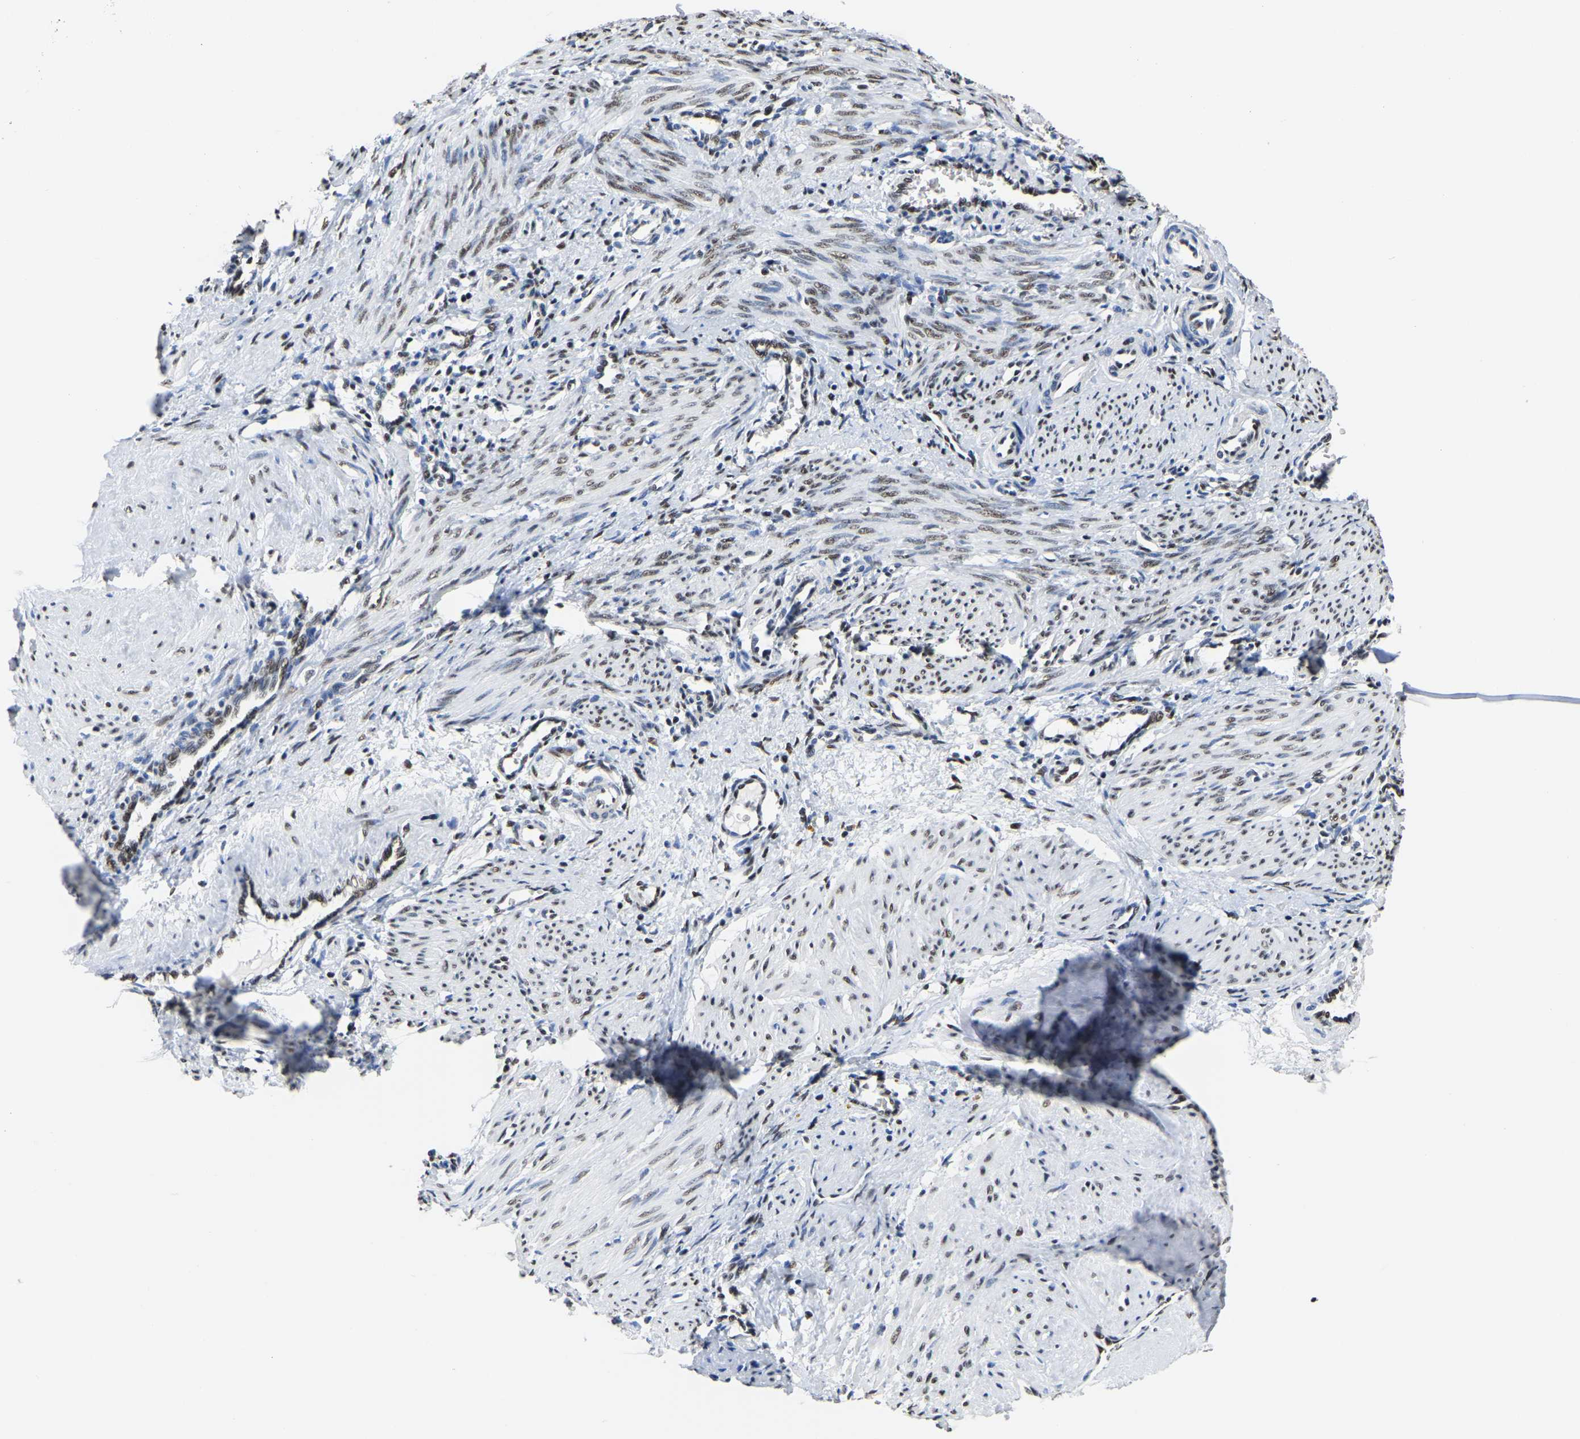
{"staining": {"intensity": "moderate", "quantity": ">75%", "location": "nuclear"}, "tissue": "smooth muscle", "cell_type": "Smooth muscle cells", "image_type": "normal", "snomed": [{"axis": "morphology", "description": "Normal tissue, NOS"}, {"axis": "topography", "description": "Endometrium"}], "caption": "Smooth muscle stained with DAB (3,3'-diaminobenzidine) immunohistochemistry (IHC) exhibits medium levels of moderate nuclear positivity in about >75% of smooth muscle cells.", "gene": "UBA1", "patient": {"sex": "female", "age": 33}}